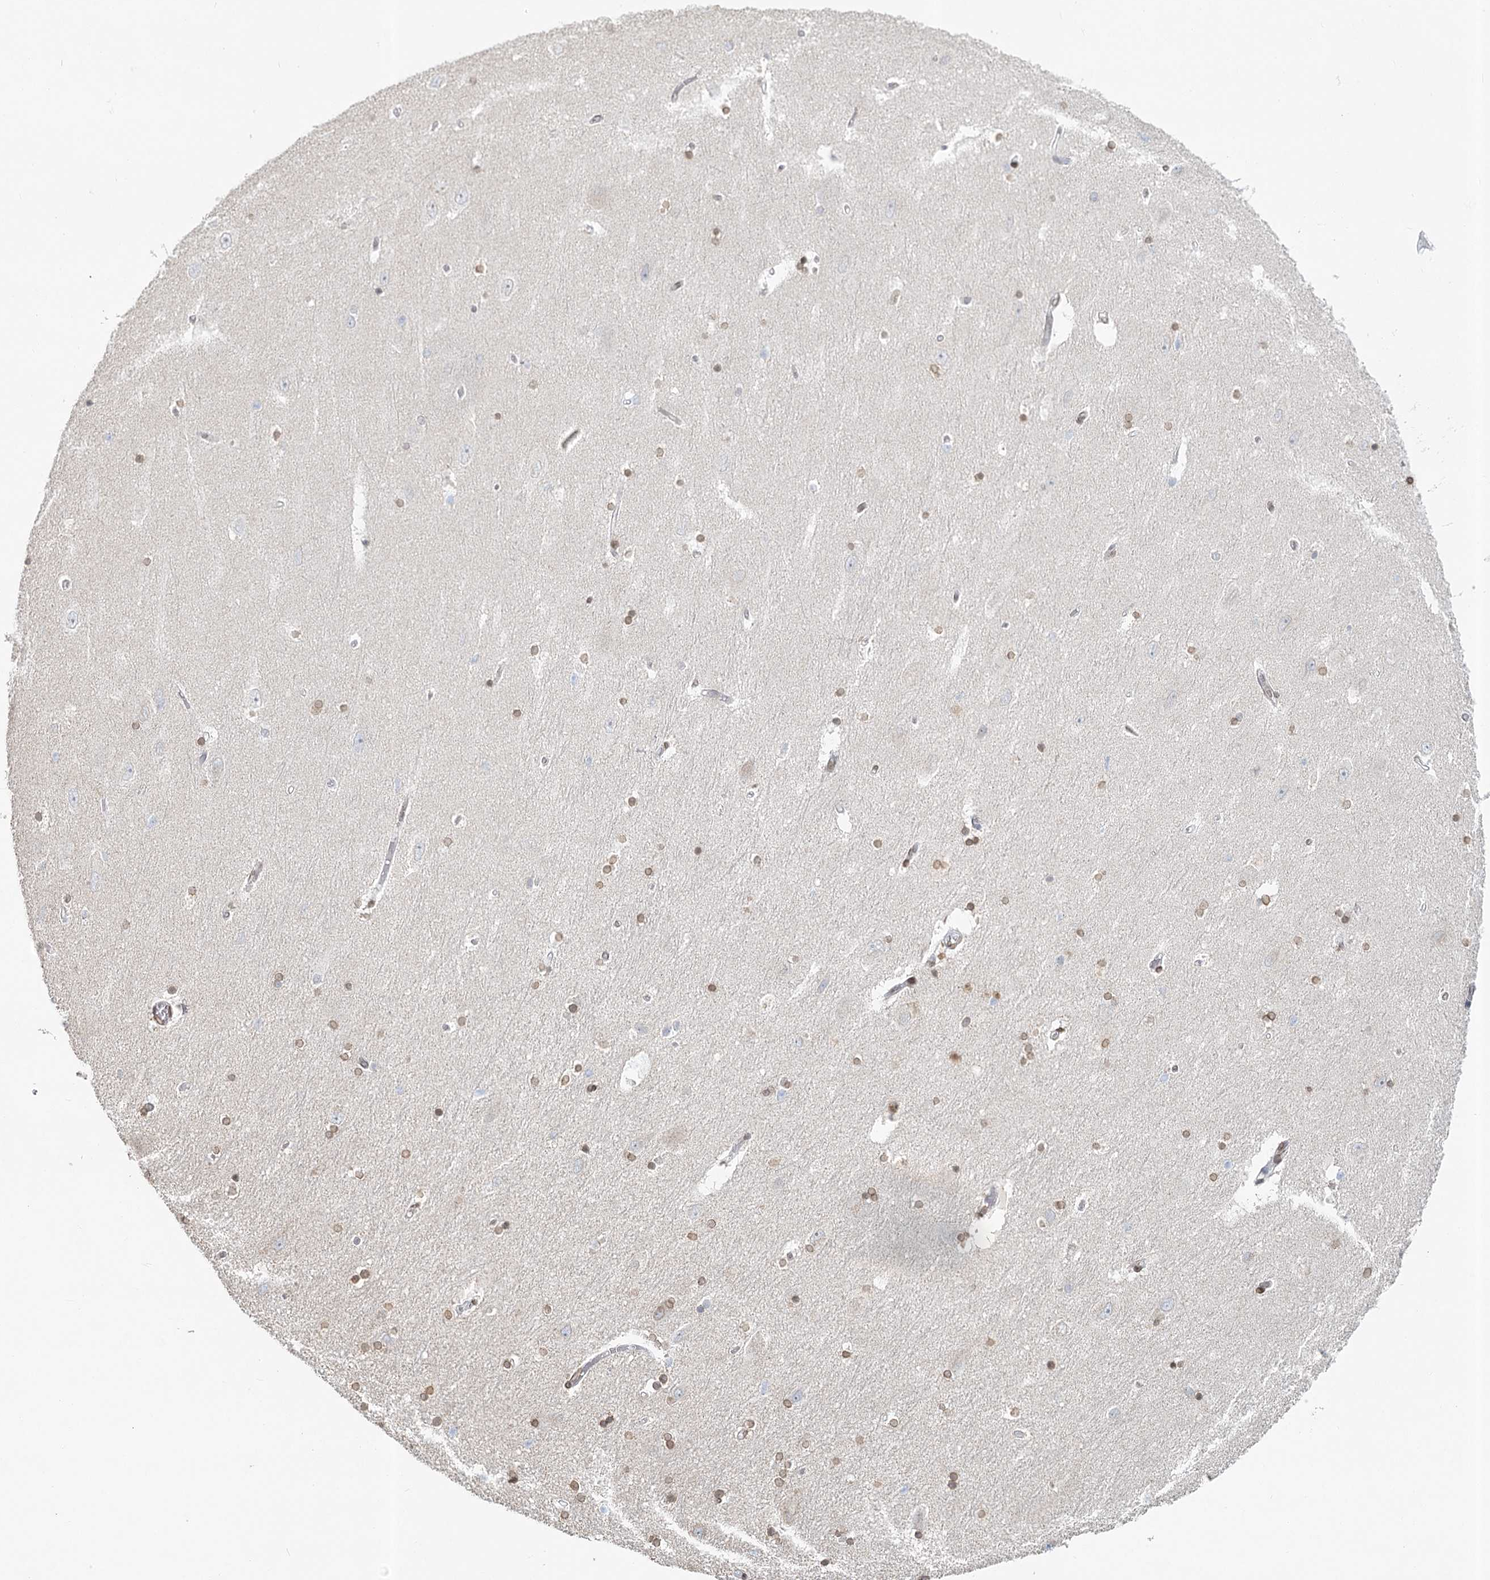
{"staining": {"intensity": "moderate", "quantity": ">75%", "location": "nuclear"}, "tissue": "hippocampus", "cell_type": "Glial cells", "image_type": "normal", "snomed": [{"axis": "morphology", "description": "Normal tissue, NOS"}, {"axis": "topography", "description": "Hippocampus"}], "caption": "Protein positivity by immunohistochemistry (IHC) displays moderate nuclear expression in about >75% of glial cells in benign hippocampus.", "gene": "VWA5A", "patient": {"sex": "female", "age": 54}}